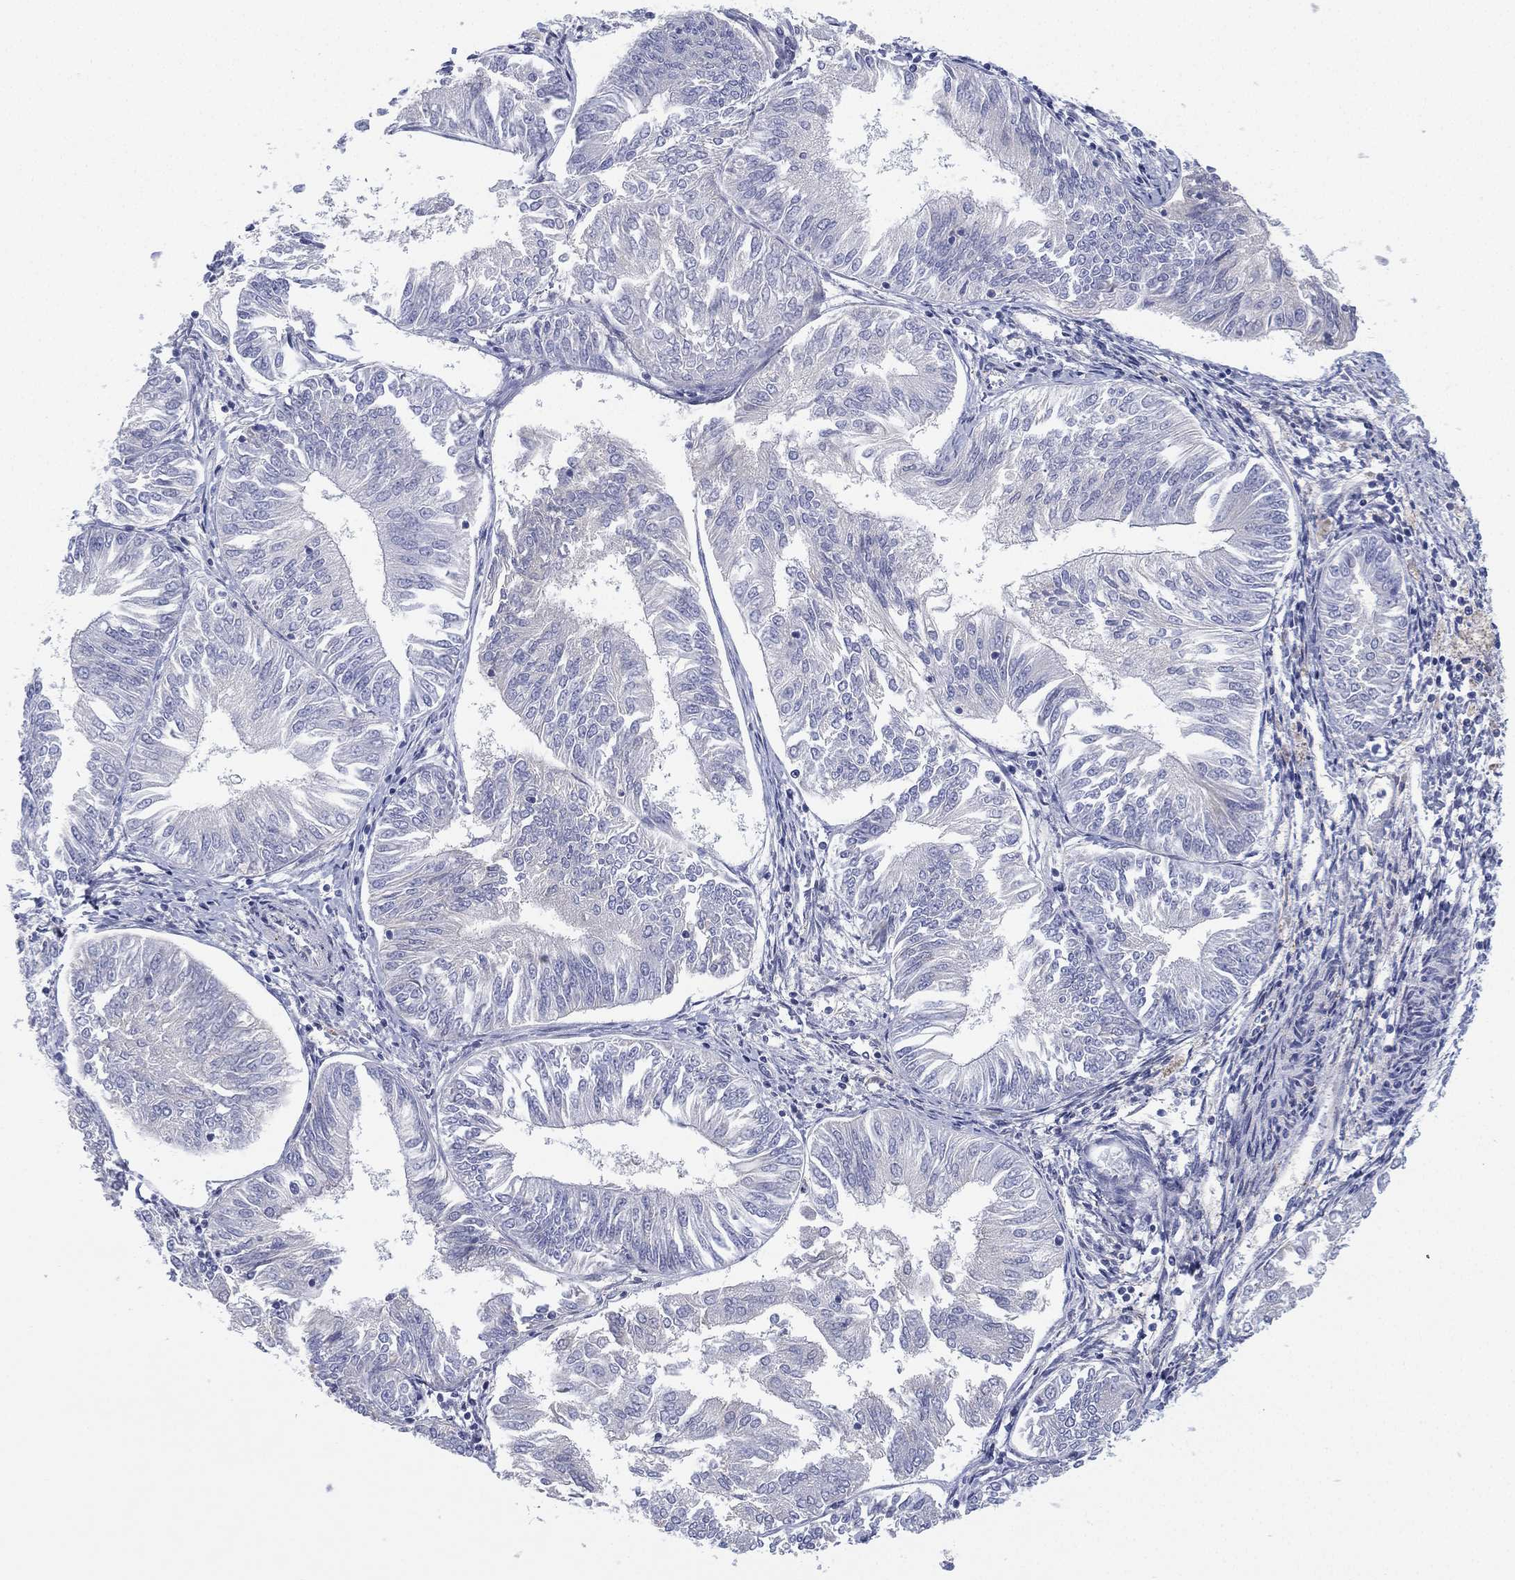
{"staining": {"intensity": "negative", "quantity": "none", "location": "none"}, "tissue": "endometrial cancer", "cell_type": "Tumor cells", "image_type": "cancer", "snomed": [{"axis": "morphology", "description": "Adenocarcinoma, NOS"}, {"axis": "topography", "description": "Endometrium"}], "caption": "The IHC image has no significant expression in tumor cells of endometrial cancer (adenocarcinoma) tissue.", "gene": "CYP2D6", "patient": {"sex": "female", "age": 58}}